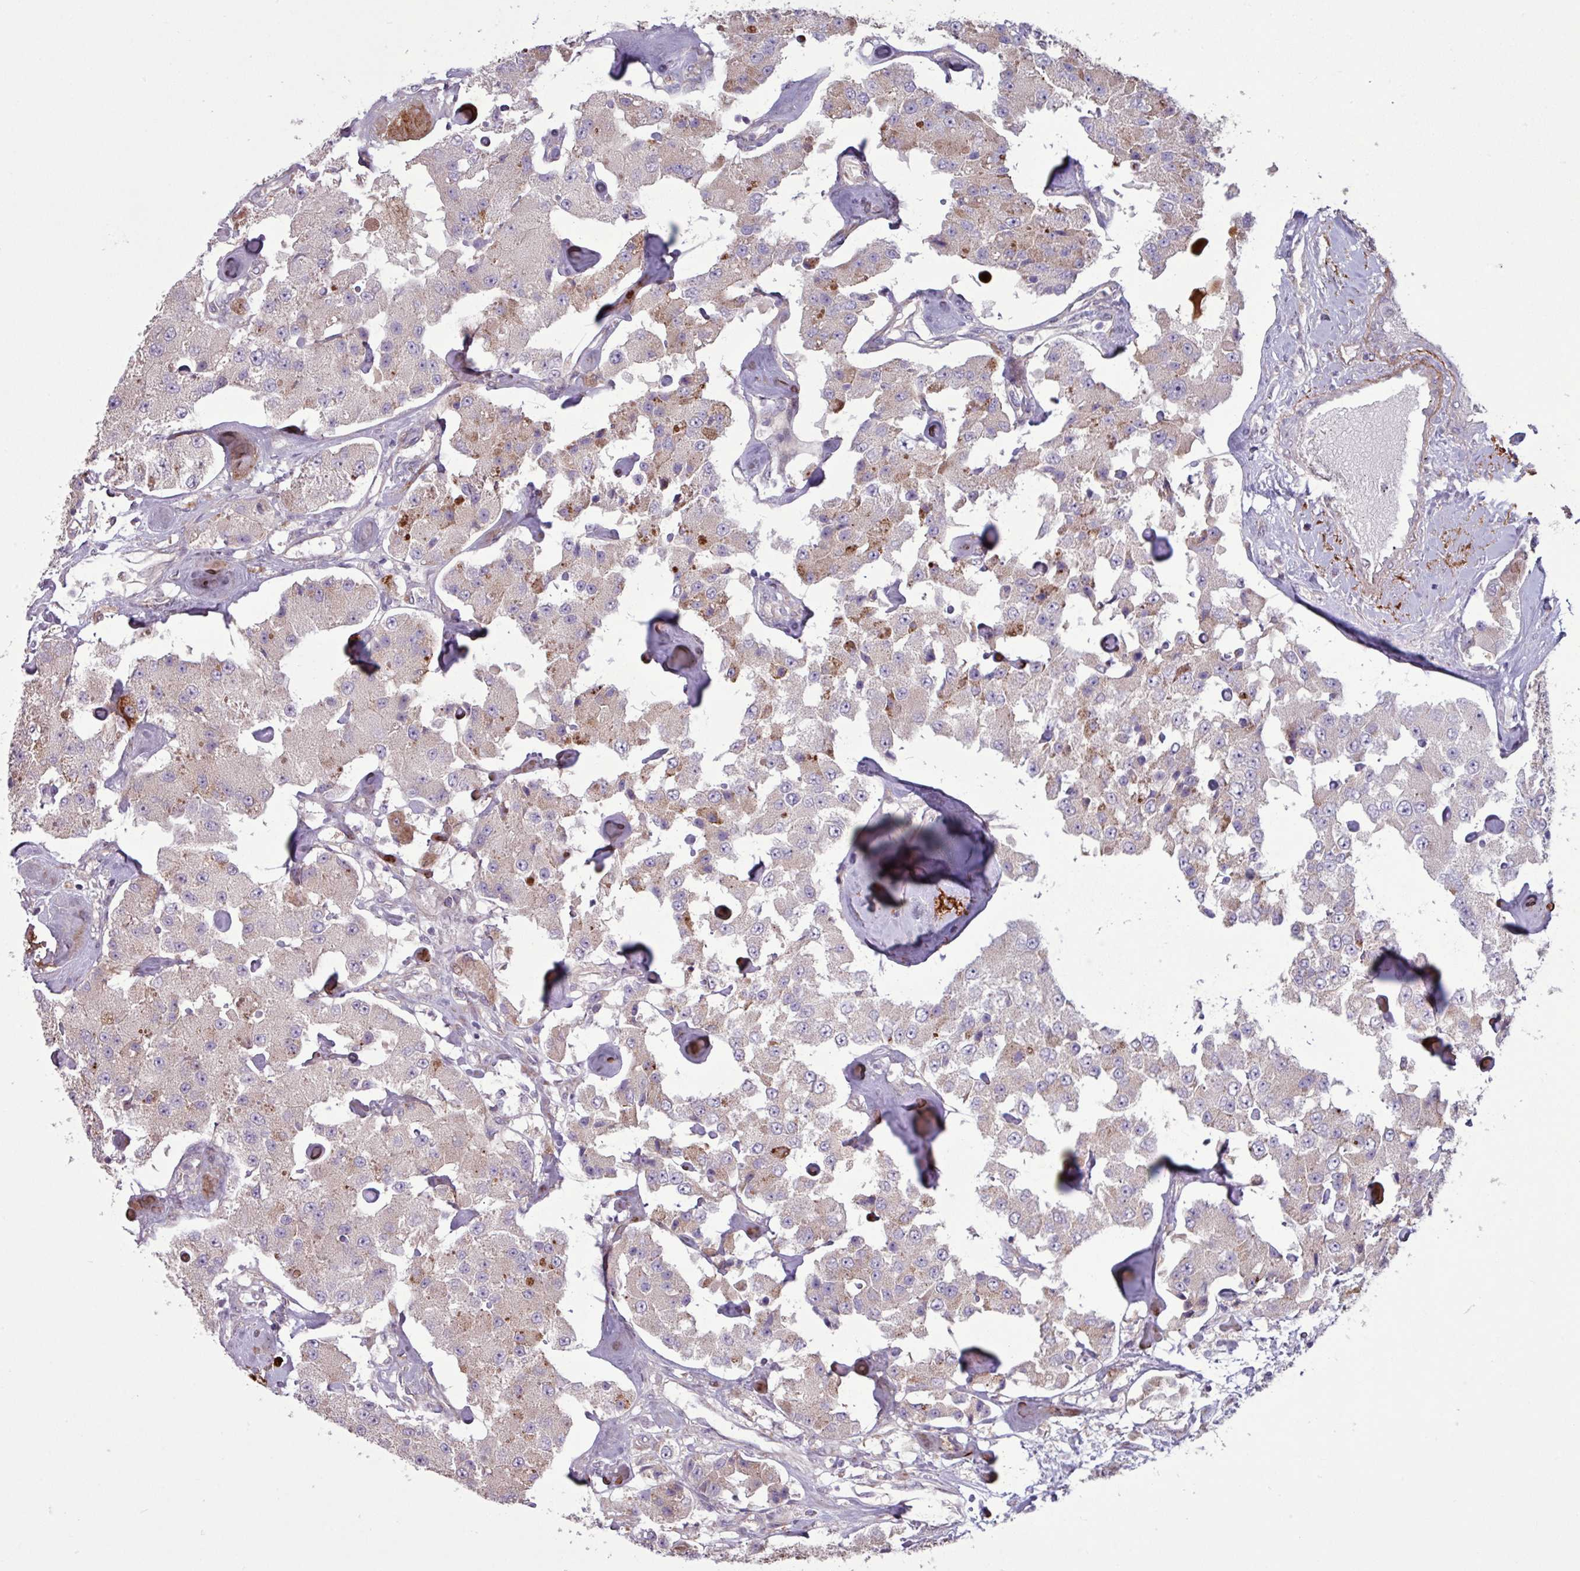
{"staining": {"intensity": "moderate", "quantity": "<25%", "location": "cytoplasmic/membranous"}, "tissue": "carcinoid", "cell_type": "Tumor cells", "image_type": "cancer", "snomed": [{"axis": "morphology", "description": "Carcinoid, malignant, NOS"}, {"axis": "topography", "description": "Pancreas"}], "caption": "Immunohistochemical staining of human carcinoid (malignant) reveals moderate cytoplasmic/membranous protein positivity in approximately <25% of tumor cells.", "gene": "PDPR", "patient": {"sex": "male", "age": 41}}